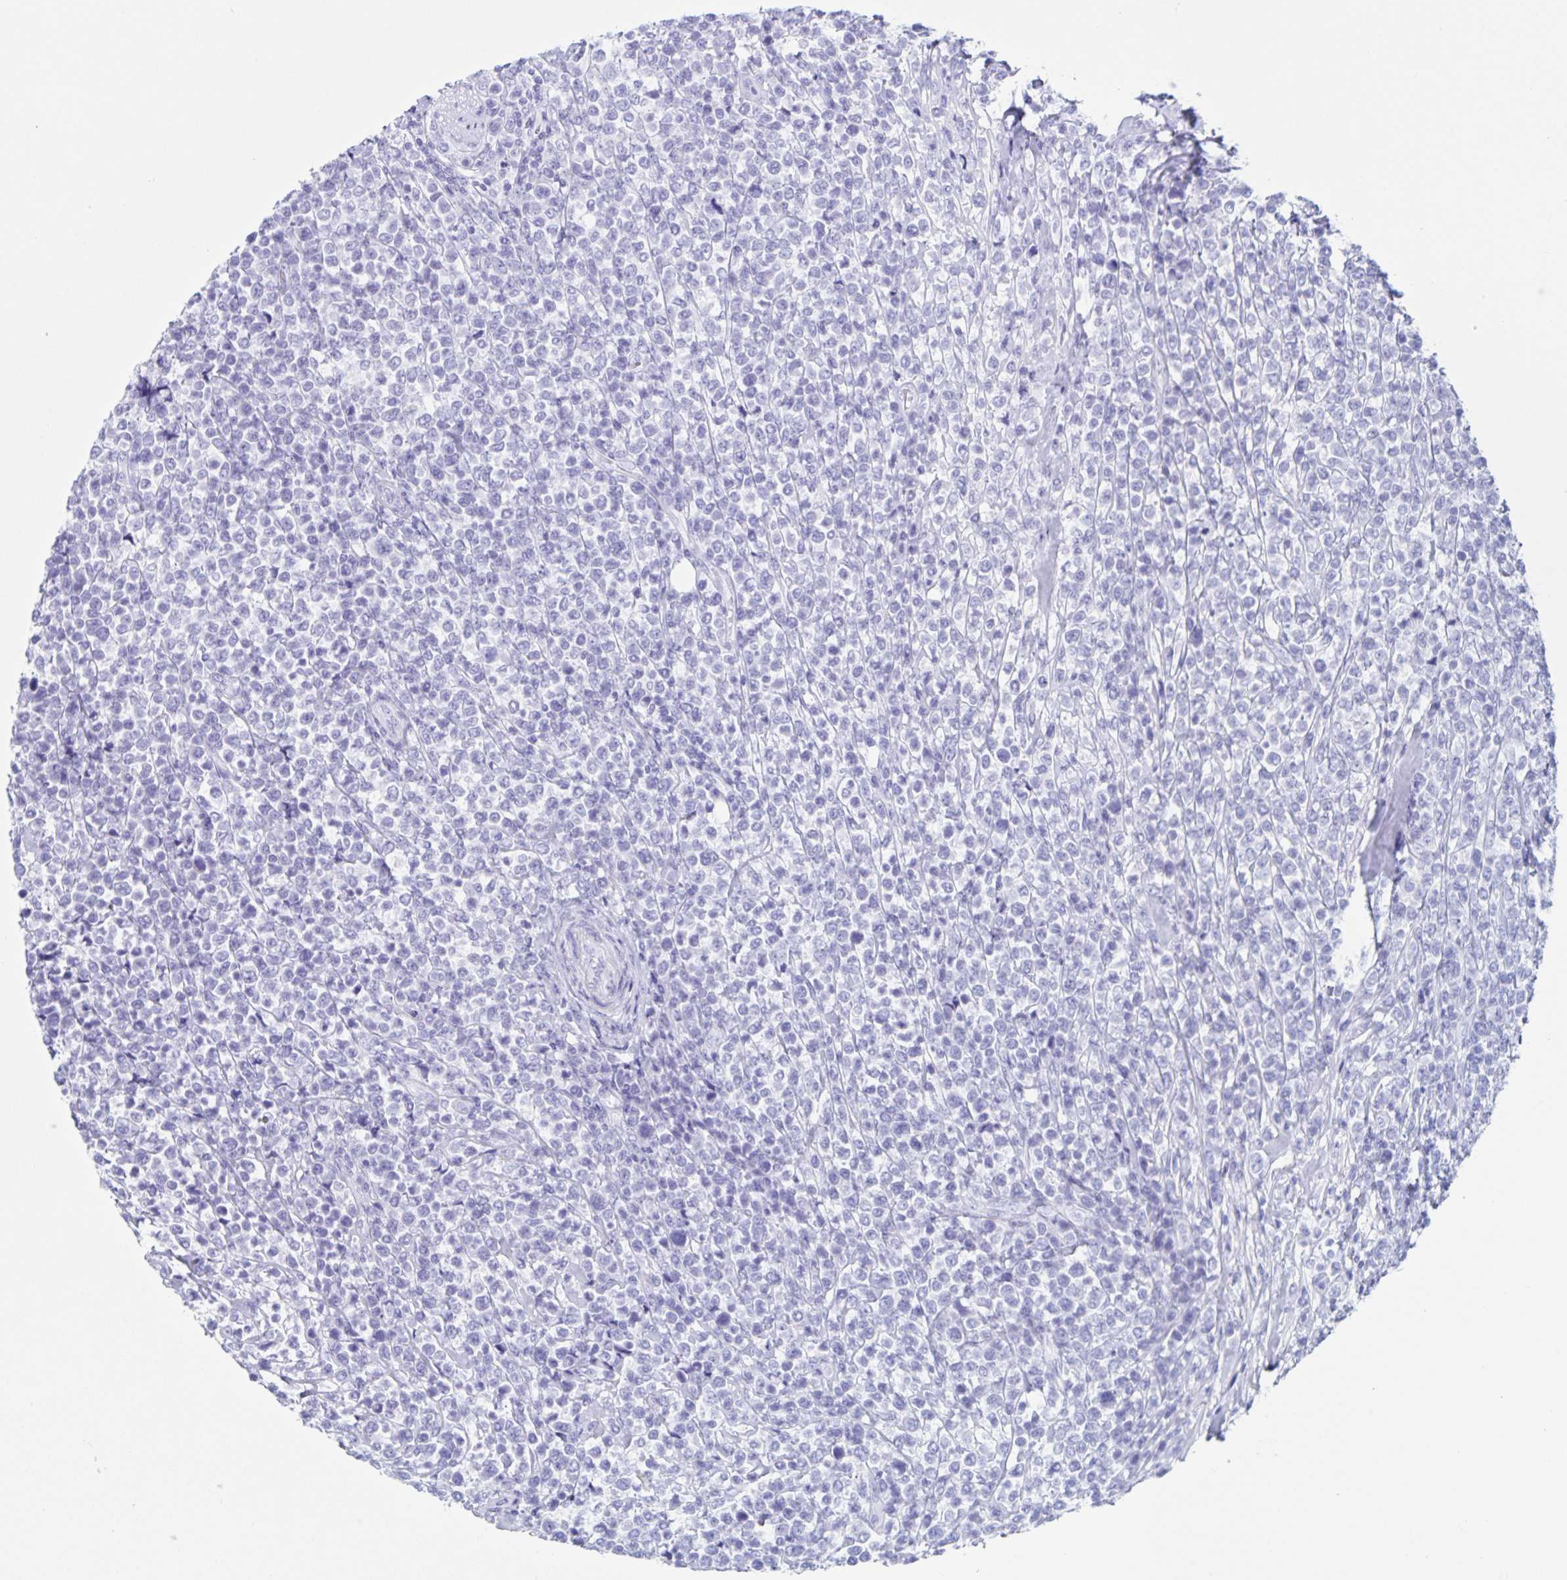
{"staining": {"intensity": "negative", "quantity": "none", "location": "none"}, "tissue": "lymphoma", "cell_type": "Tumor cells", "image_type": "cancer", "snomed": [{"axis": "morphology", "description": "Malignant lymphoma, non-Hodgkin's type, High grade"}, {"axis": "topography", "description": "Soft tissue"}], "caption": "The photomicrograph exhibits no staining of tumor cells in high-grade malignant lymphoma, non-Hodgkin's type.", "gene": "C12orf56", "patient": {"sex": "female", "age": 56}}